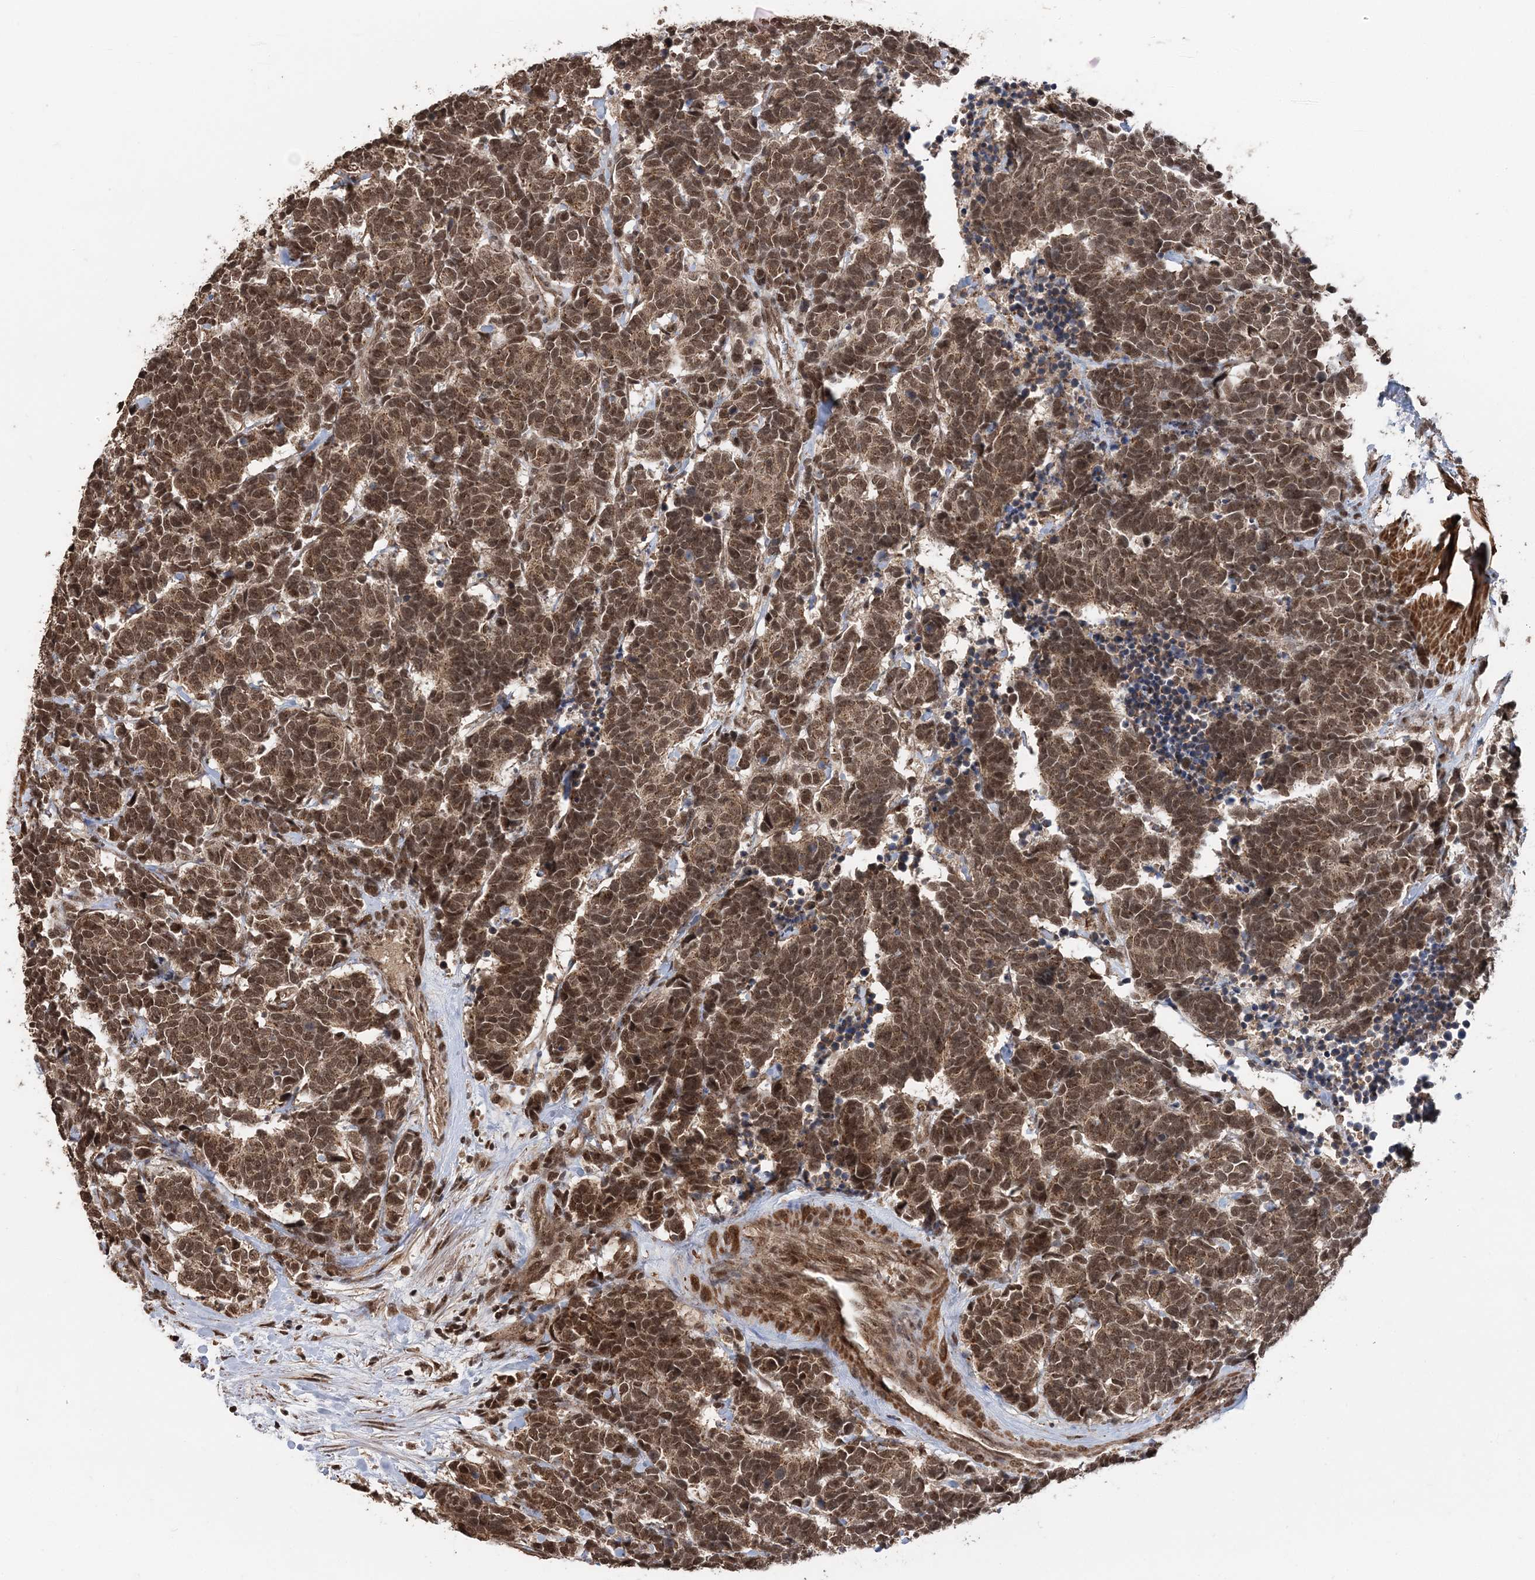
{"staining": {"intensity": "moderate", "quantity": ">75%", "location": "cytoplasmic/membranous,nuclear"}, "tissue": "carcinoid", "cell_type": "Tumor cells", "image_type": "cancer", "snomed": [{"axis": "morphology", "description": "Carcinoma, NOS"}, {"axis": "morphology", "description": "Carcinoid, malignant, NOS"}, {"axis": "topography", "description": "Urinary bladder"}], "caption": "There is medium levels of moderate cytoplasmic/membranous and nuclear expression in tumor cells of carcinoma, as demonstrated by immunohistochemical staining (brown color).", "gene": "TSHZ2", "patient": {"sex": "male", "age": 57}}